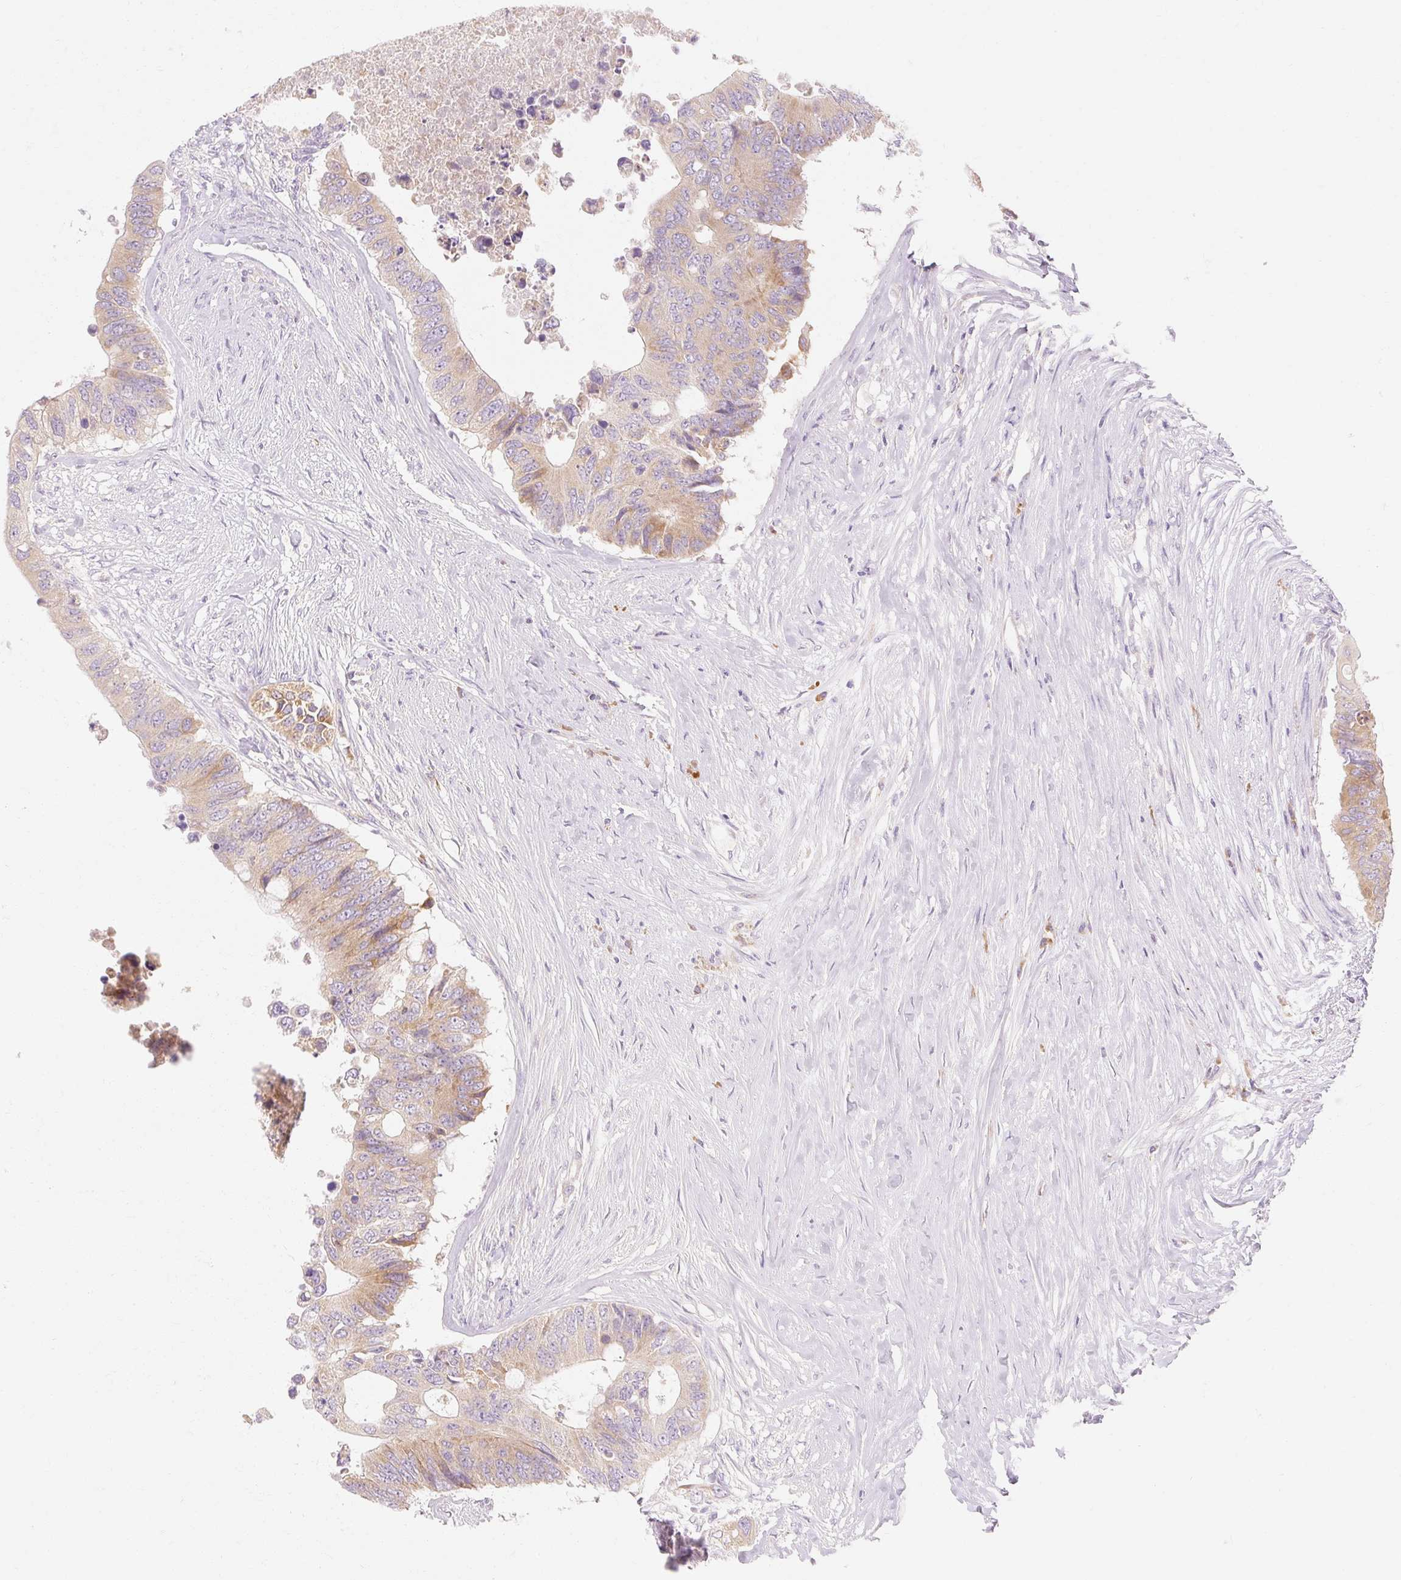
{"staining": {"intensity": "moderate", "quantity": ">75%", "location": "cytoplasmic/membranous"}, "tissue": "colorectal cancer", "cell_type": "Tumor cells", "image_type": "cancer", "snomed": [{"axis": "morphology", "description": "Adenocarcinoma, NOS"}, {"axis": "topography", "description": "Colon"}], "caption": "A photomicrograph of adenocarcinoma (colorectal) stained for a protein reveals moderate cytoplasmic/membranous brown staining in tumor cells.", "gene": "MYO1D", "patient": {"sex": "male", "age": 71}}